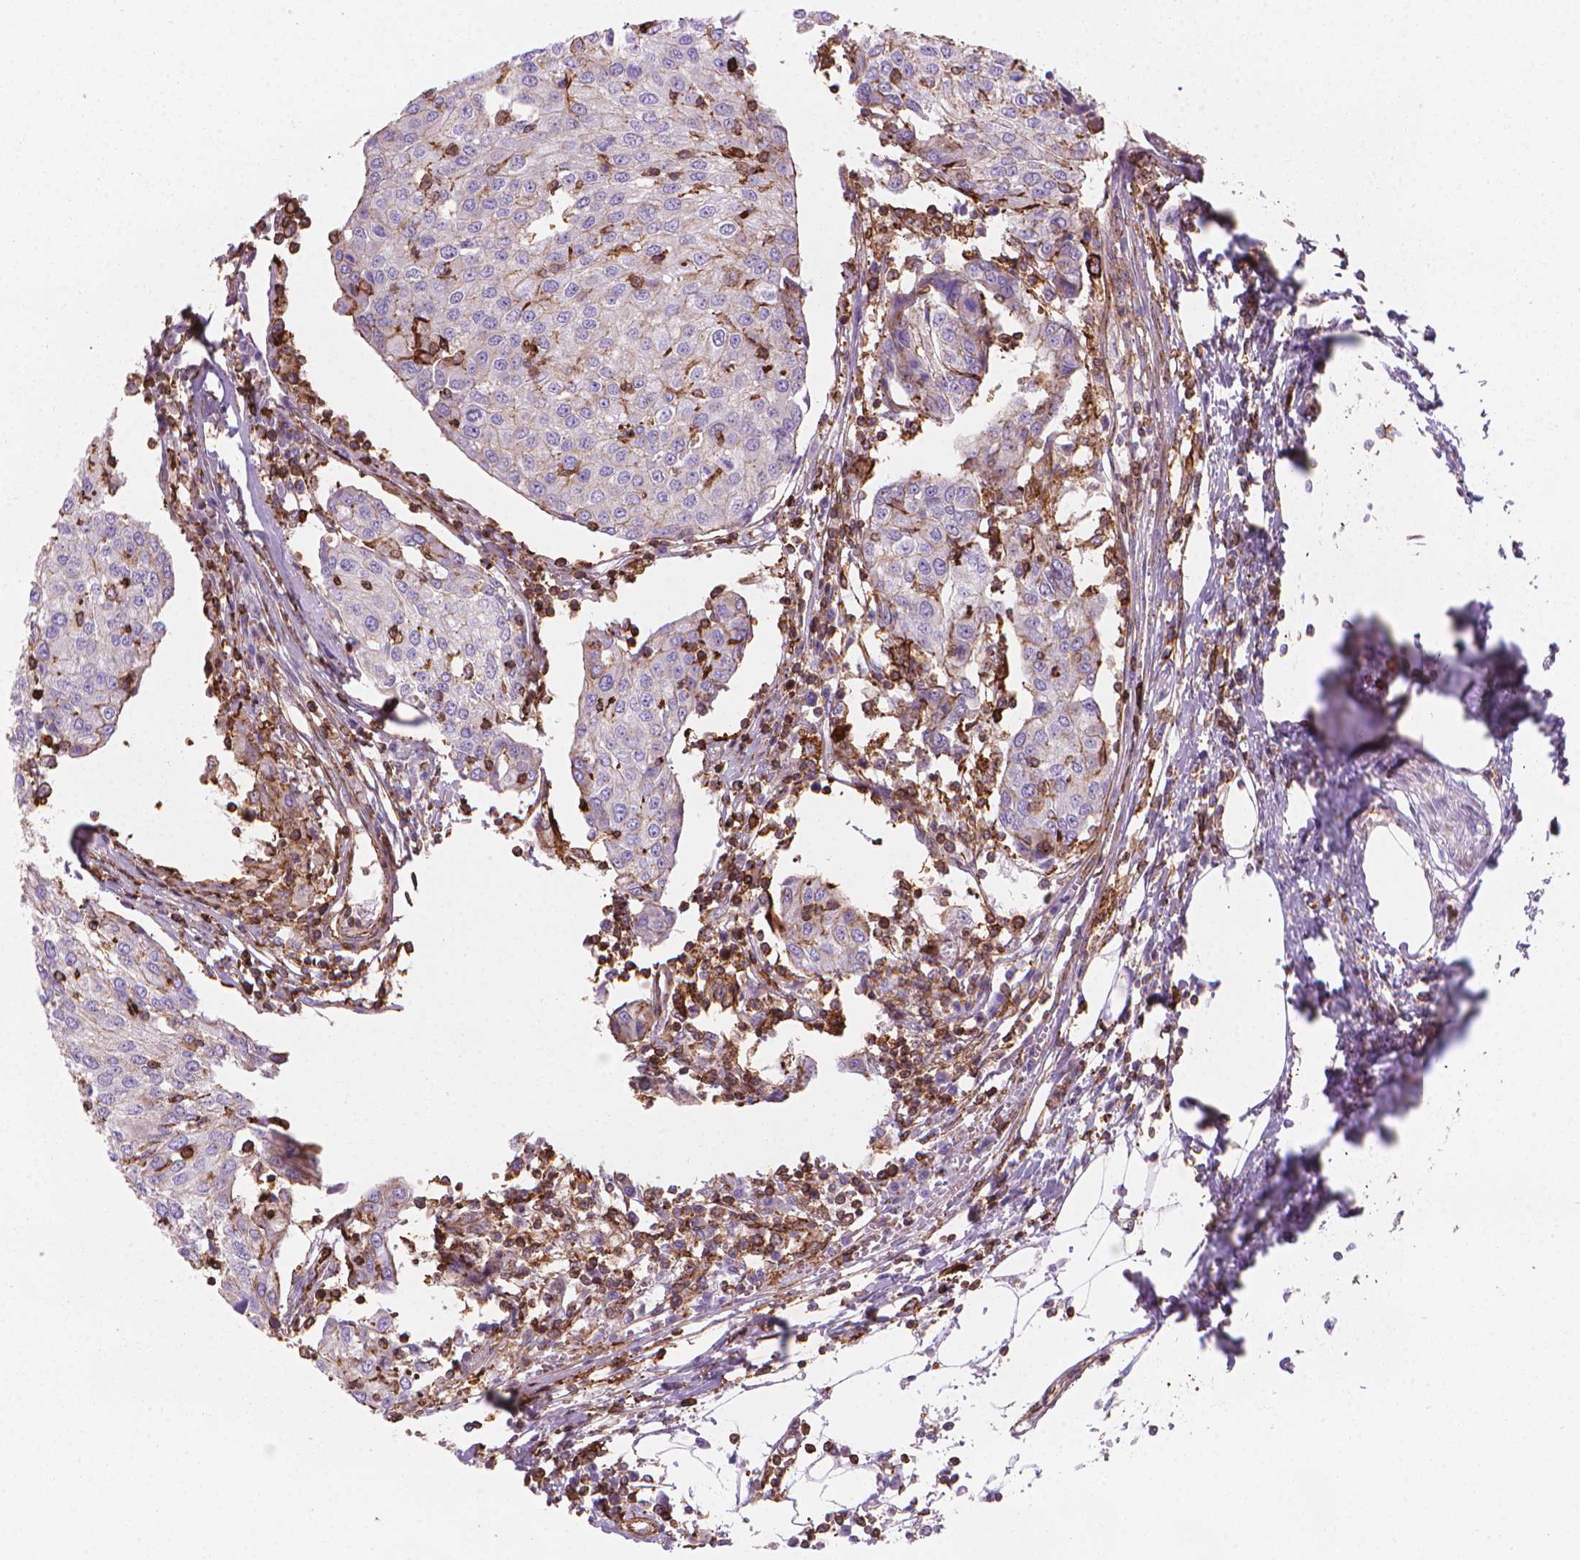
{"staining": {"intensity": "negative", "quantity": "none", "location": "none"}, "tissue": "urothelial cancer", "cell_type": "Tumor cells", "image_type": "cancer", "snomed": [{"axis": "morphology", "description": "Urothelial carcinoma, High grade"}, {"axis": "topography", "description": "Urinary bladder"}], "caption": "This is a image of immunohistochemistry (IHC) staining of urothelial carcinoma (high-grade), which shows no positivity in tumor cells.", "gene": "PATJ", "patient": {"sex": "female", "age": 85}}